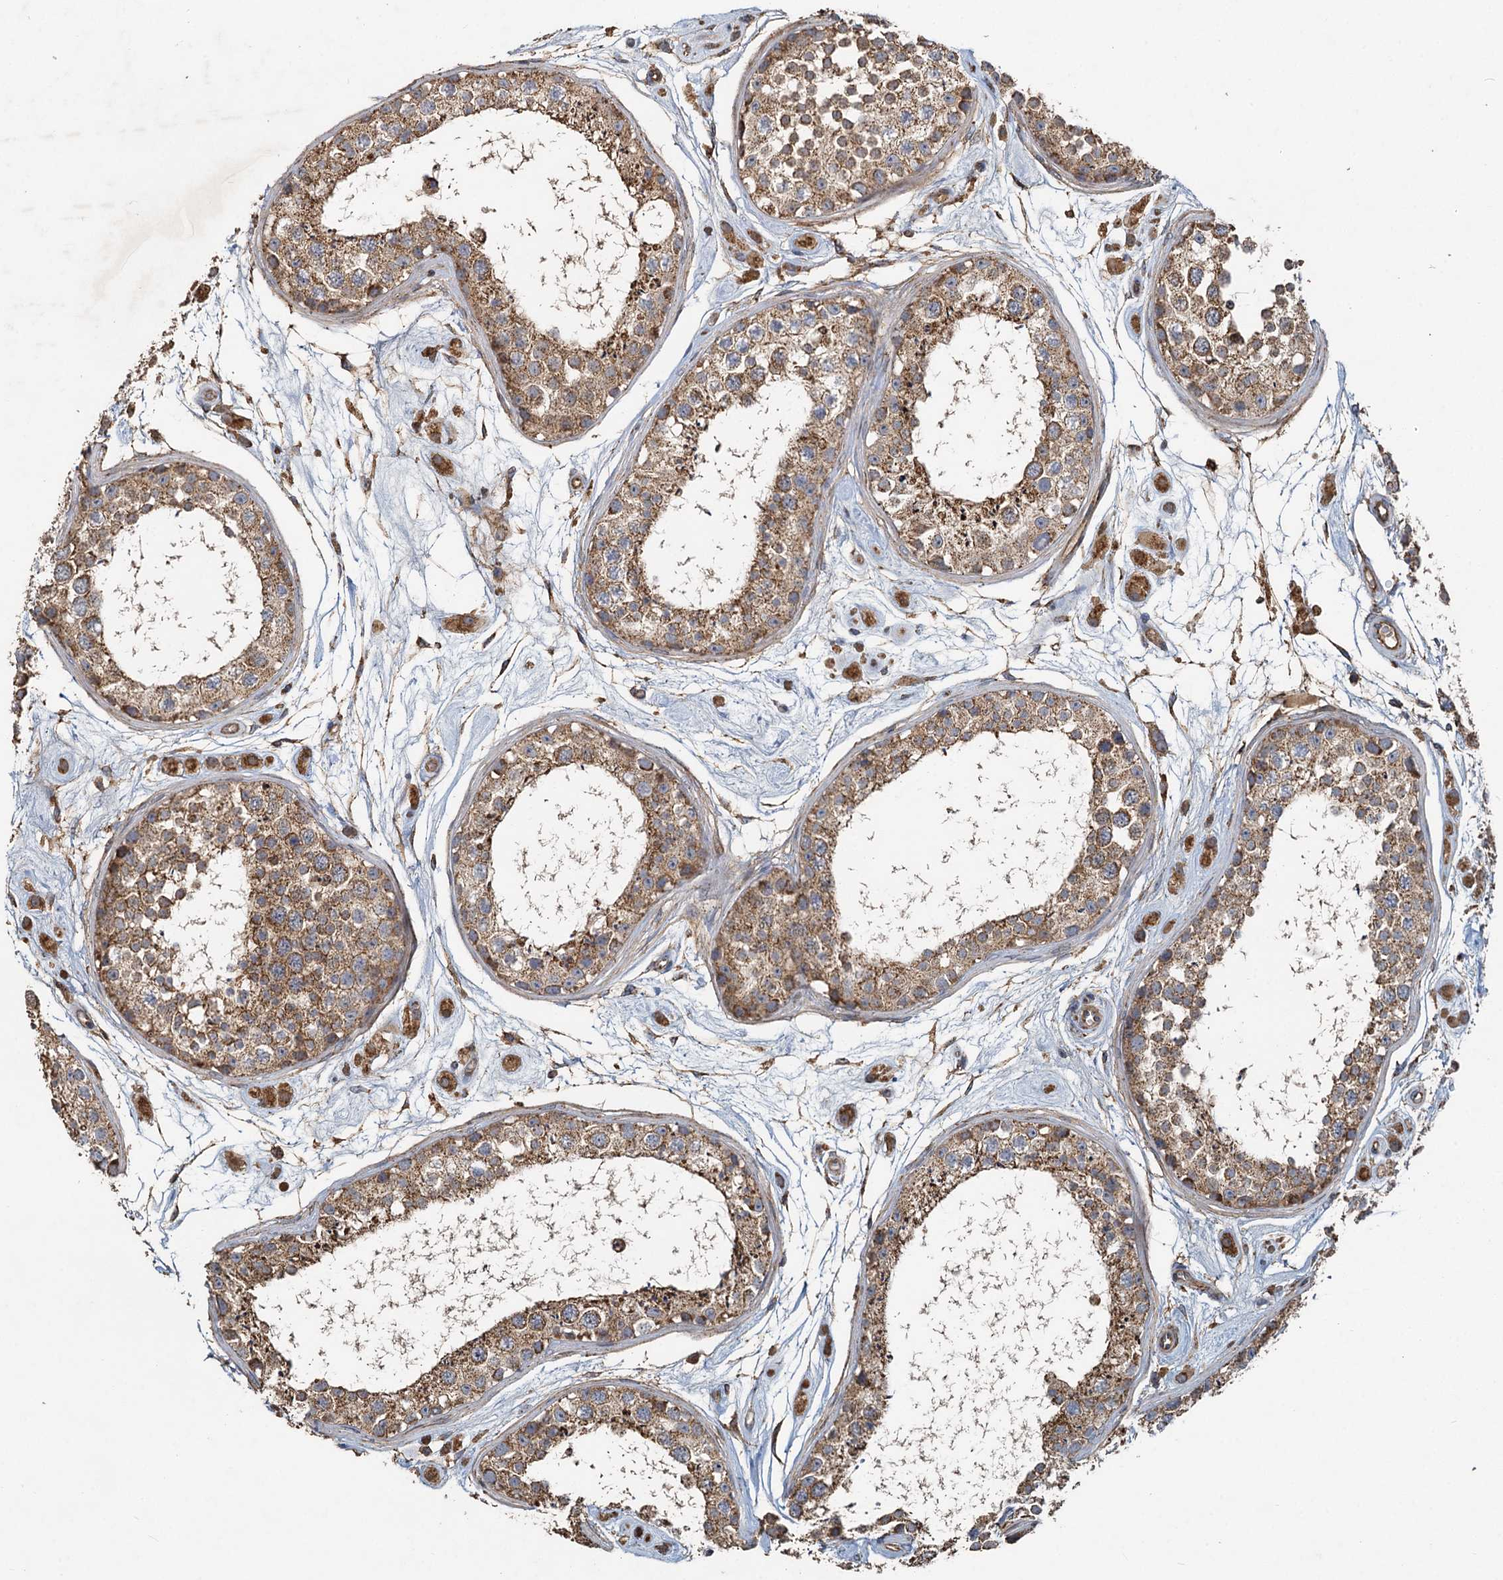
{"staining": {"intensity": "moderate", "quantity": ">75%", "location": "cytoplasmic/membranous"}, "tissue": "testis", "cell_type": "Cells in seminiferous ducts", "image_type": "normal", "snomed": [{"axis": "morphology", "description": "Normal tissue, NOS"}, {"axis": "topography", "description": "Testis"}], "caption": "Testis stained with a brown dye displays moderate cytoplasmic/membranous positive positivity in approximately >75% of cells in seminiferous ducts.", "gene": "SDS", "patient": {"sex": "male", "age": 25}}